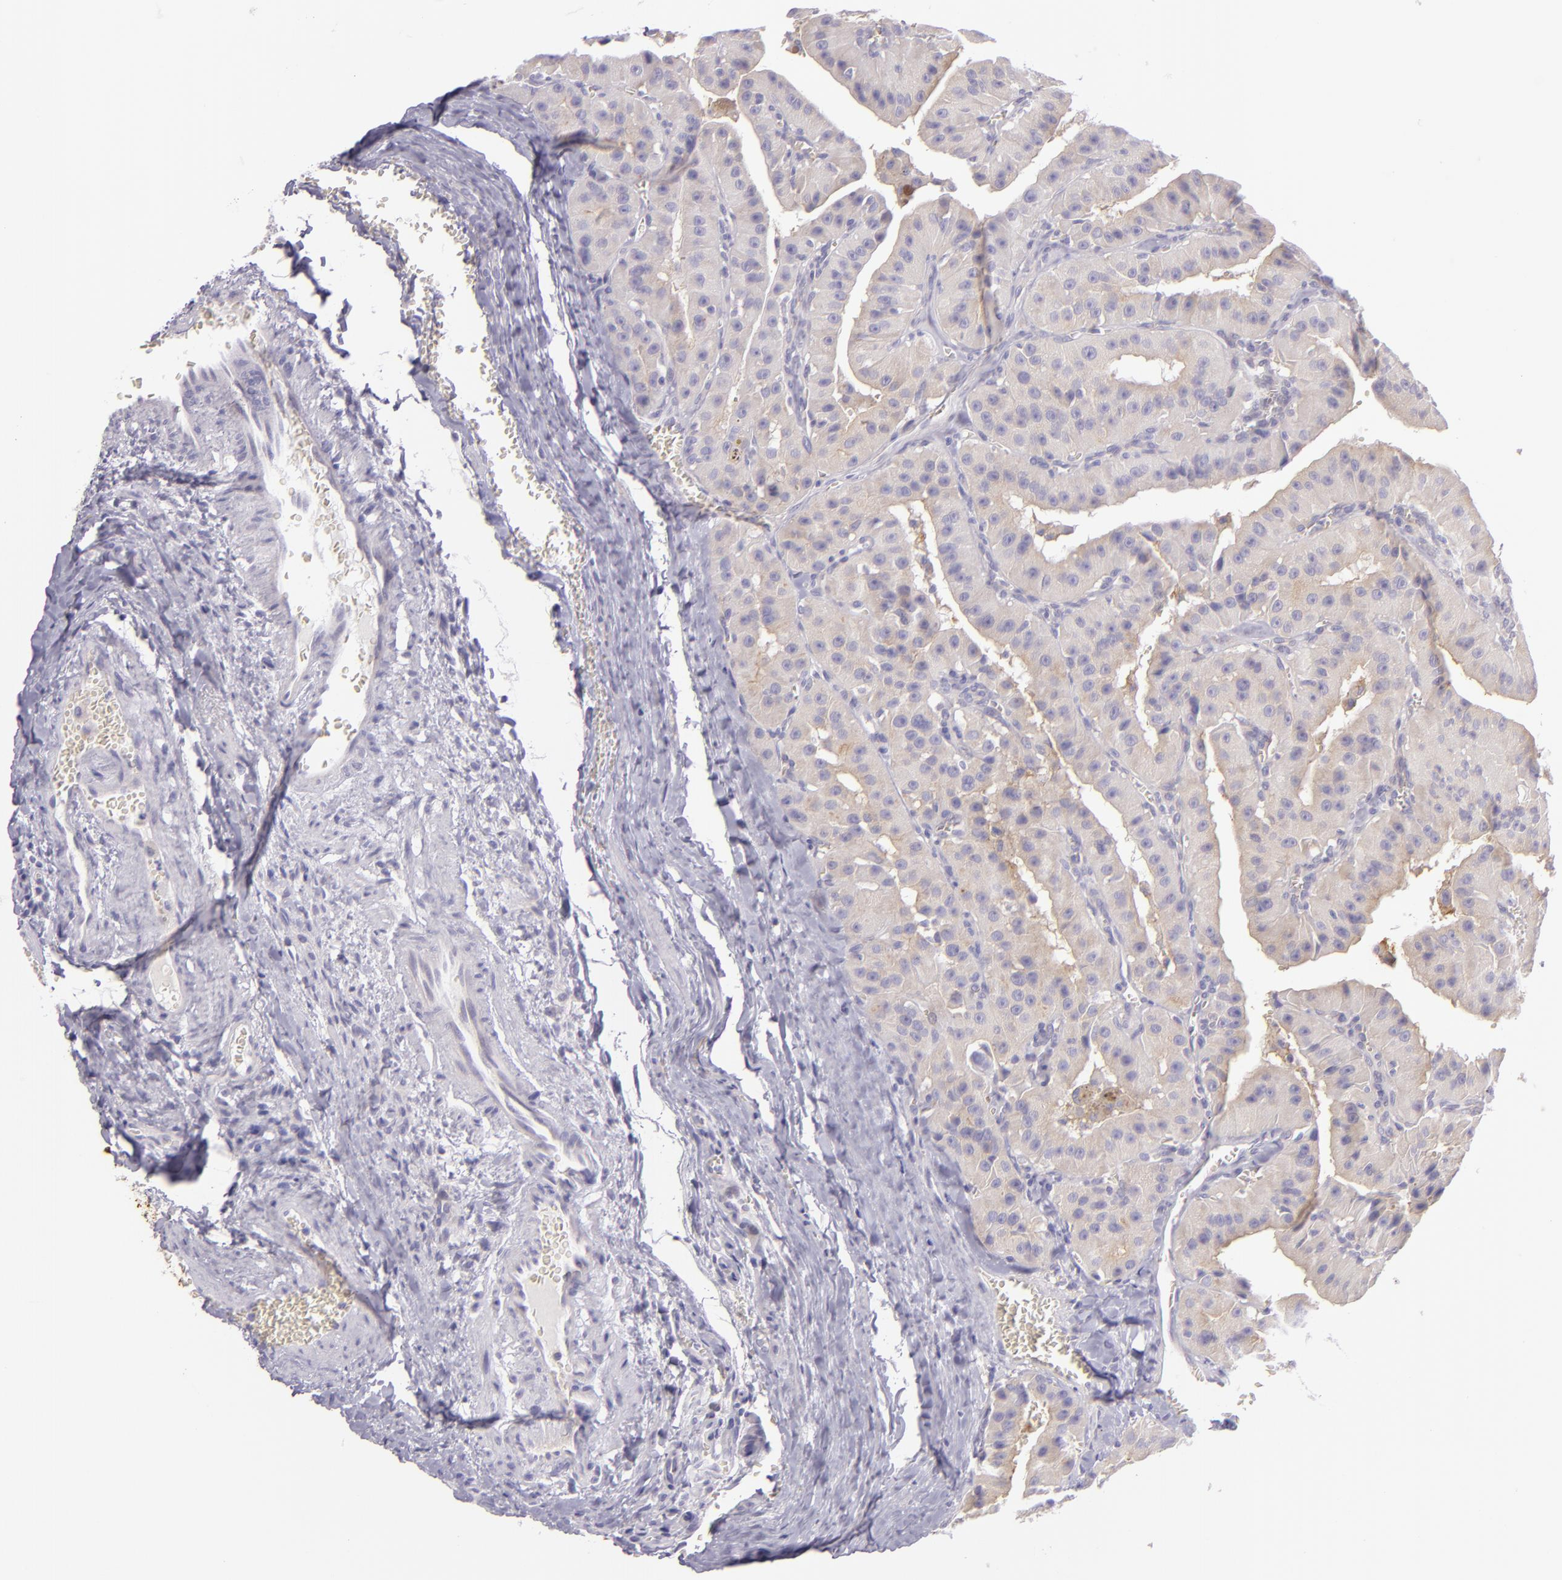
{"staining": {"intensity": "weak", "quantity": "25%-75%", "location": "cytoplasmic/membranous"}, "tissue": "thyroid cancer", "cell_type": "Tumor cells", "image_type": "cancer", "snomed": [{"axis": "morphology", "description": "Carcinoma, NOS"}, {"axis": "topography", "description": "Thyroid gland"}], "caption": "This histopathology image reveals carcinoma (thyroid) stained with immunohistochemistry (IHC) to label a protein in brown. The cytoplasmic/membranous of tumor cells show weak positivity for the protein. Nuclei are counter-stained blue.", "gene": "ZC3H7B", "patient": {"sex": "male", "age": 76}}